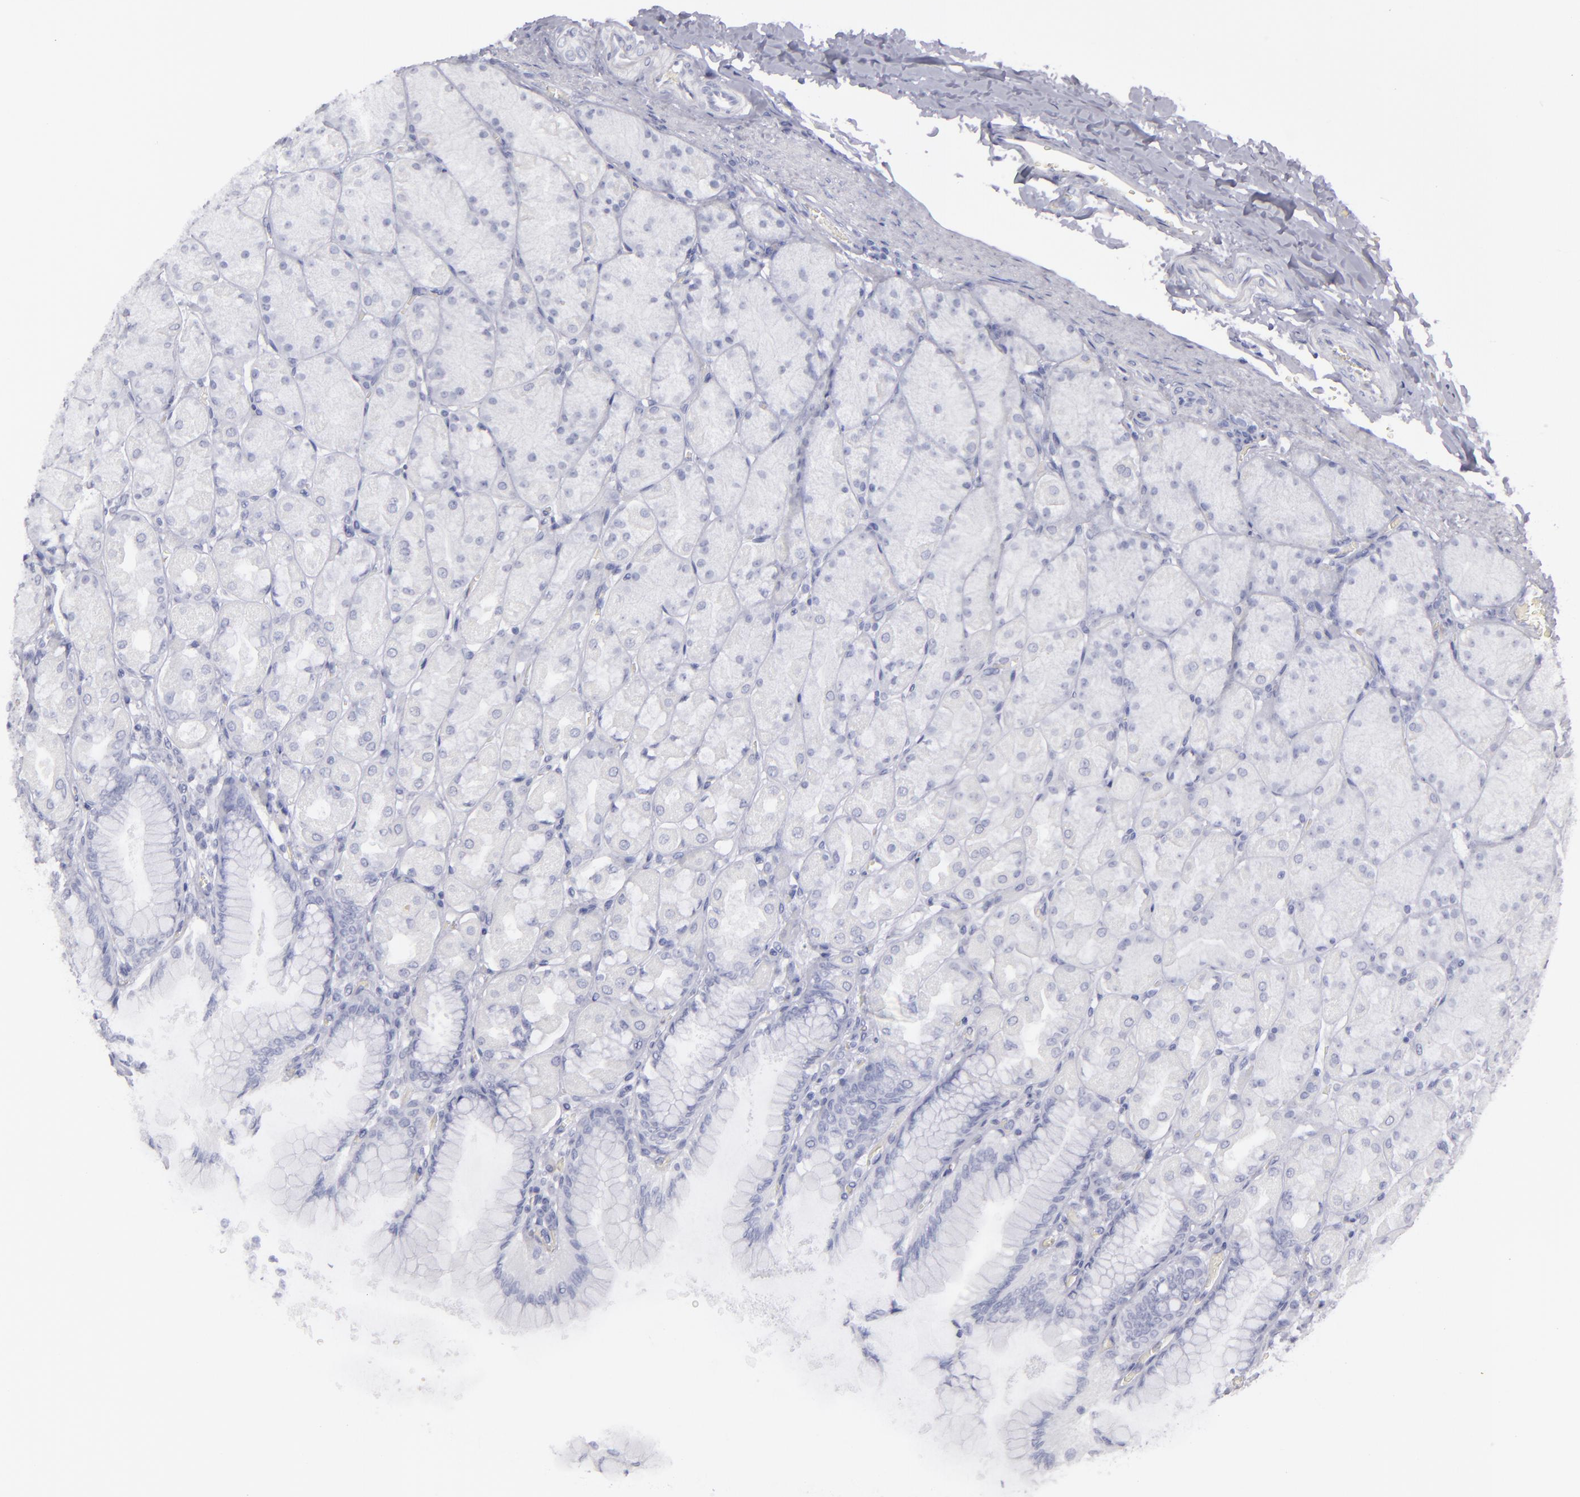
{"staining": {"intensity": "negative", "quantity": "none", "location": "none"}, "tissue": "stomach", "cell_type": "Glandular cells", "image_type": "normal", "snomed": [{"axis": "morphology", "description": "Normal tissue, NOS"}, {"axis": "topography", "description": "Stomach, upper"}], "caption": "IHC of unremarkable stomach displays no staining in glandular cells.", "gene": "FLG", "patient": {"sex": "female", "age": 56}}